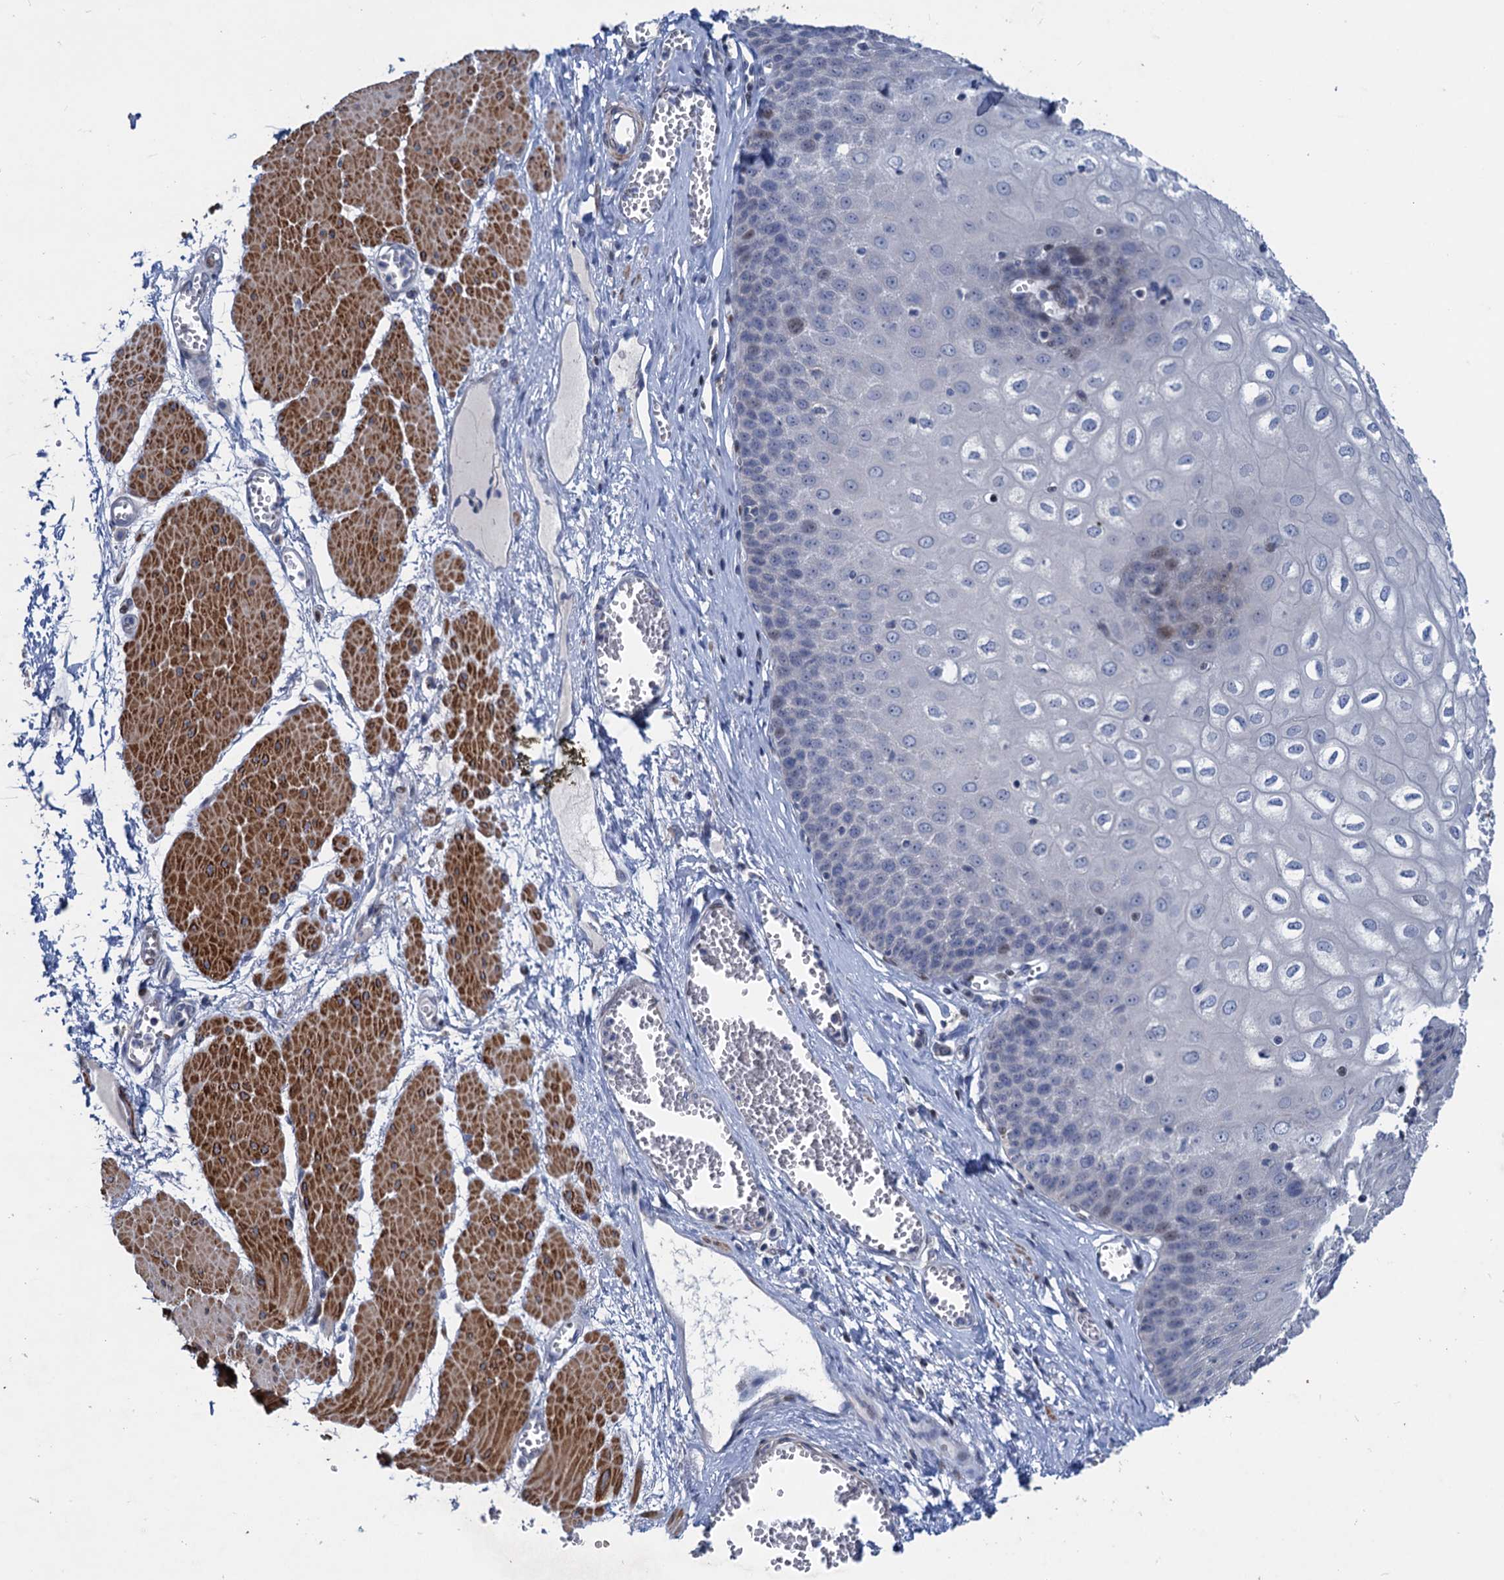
{"staining": {"intensity": "moderate", "quantity": "<25%", "location": "nuclear"}, "tissue": "esophagus", "cell_type": "Squamous epithelial cells", "image_type": "normal", "snomed": [{"axis": "morphology", "description": "Normal tissue, NOS"}, {"axis": "topography", "description": "Esophagus"}], "caption": "Normal esophagus was stained to show a protein in brown. There is low levels of moderate nuclear staining in about <25% of squamous epithelial cells. (Stains: DAB in brown, nuclei in blue, Microscopy: brightfield microscopy at high magnification).", "gene": "ESYT3", "patient": {"sex": "male", "age": 60}}